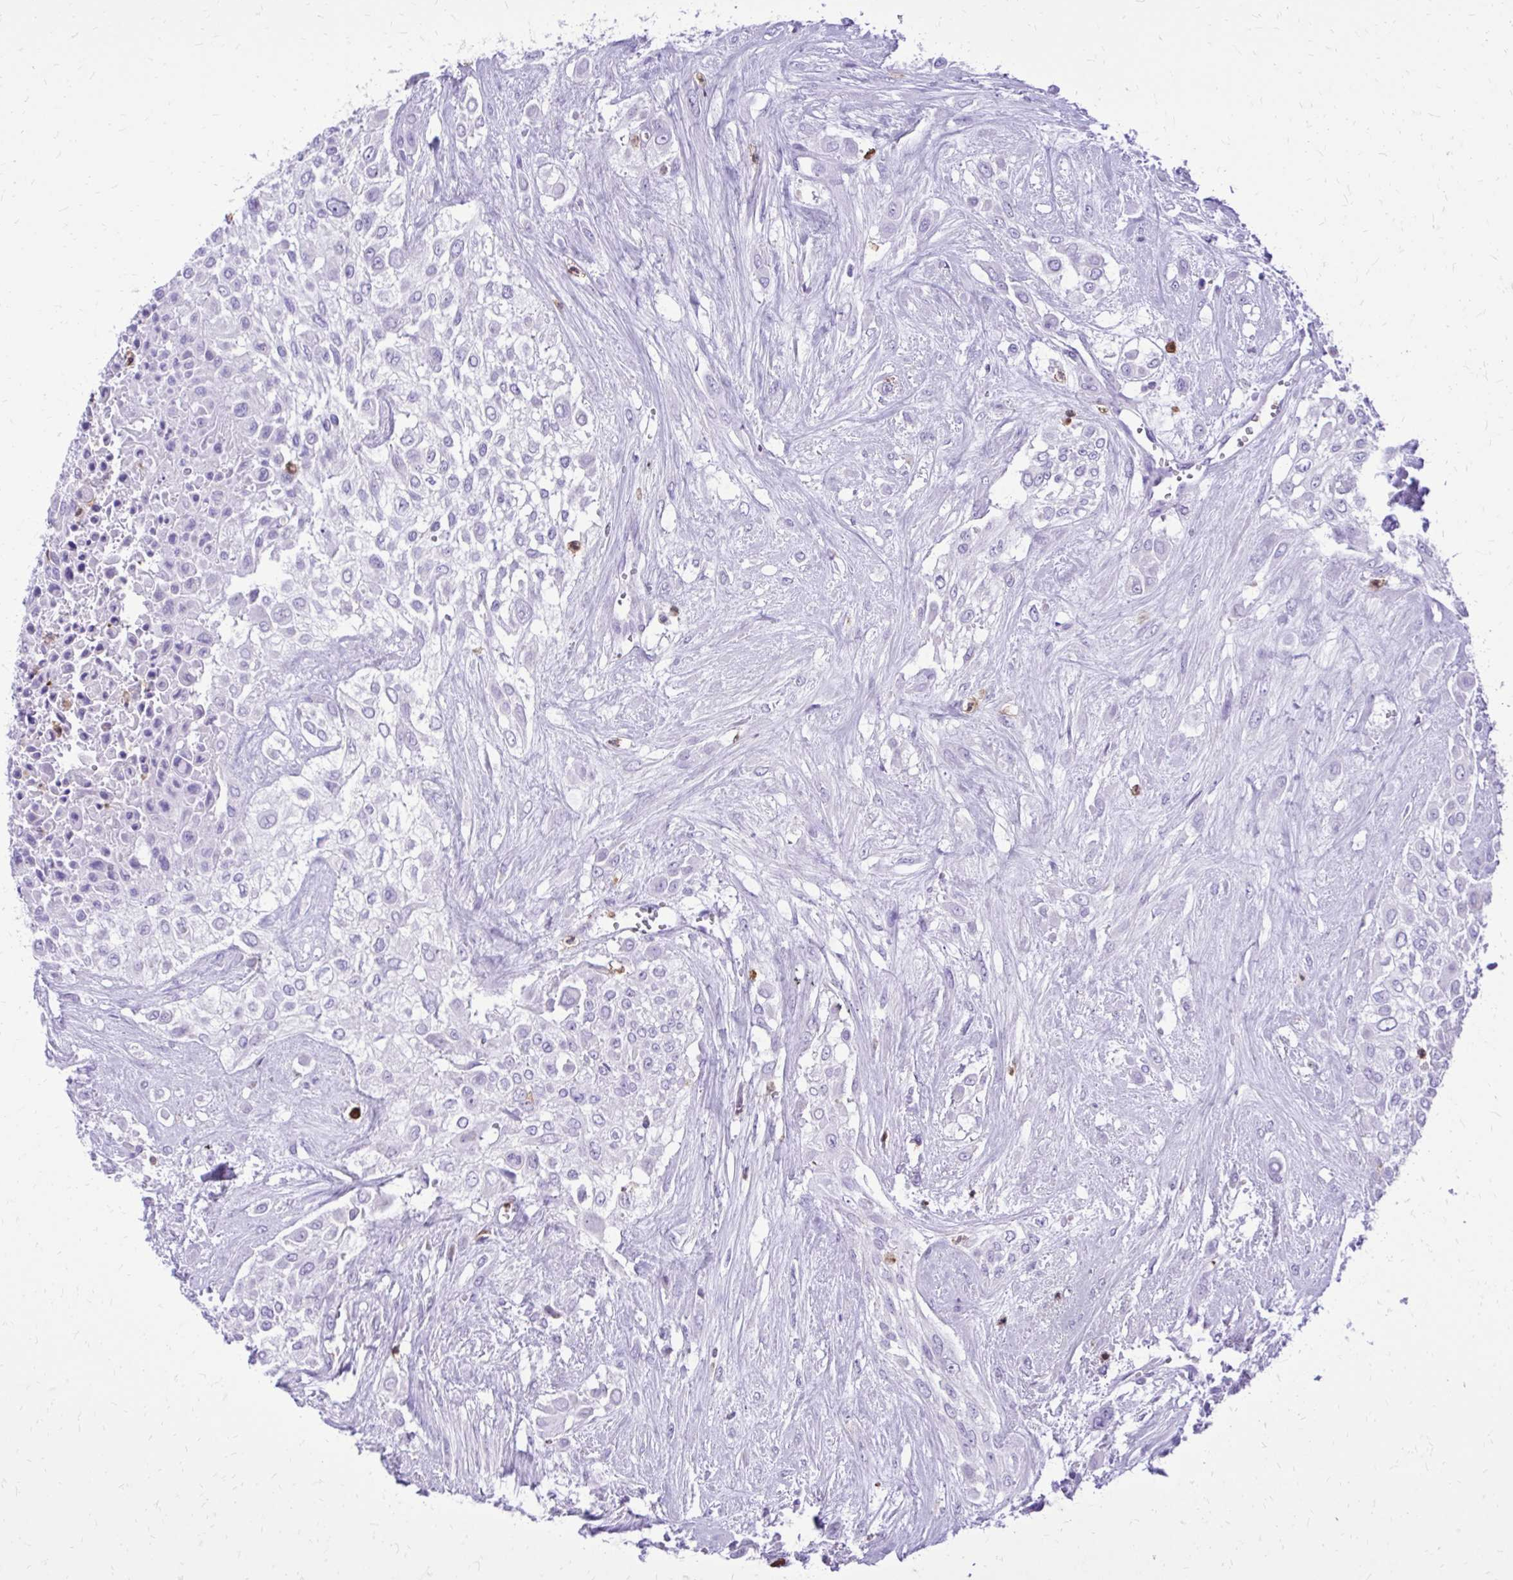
{"staining": {"intensity": "negative", "quantity": "none", "location": "none"}, "tissue": "urothelial cancer", "cell_type": "Tumor cells", "image_type": "cancer", "snomed": [{"axis": "morphology", "description": "Urothelial carcinoma, High grade"}, {"axis": "topography", "description": "Urinary bladder"}], "caption": "Tumor cells show no significant protein expression in urothelial cancer. (Stains: DAB immunohistochemistry (IHC) with hematoxylin counter stain, Microscopy: brightfield microscopy at high magnification).", "gene": "CAT", "patient": {"sex": "male", "age": 57}}